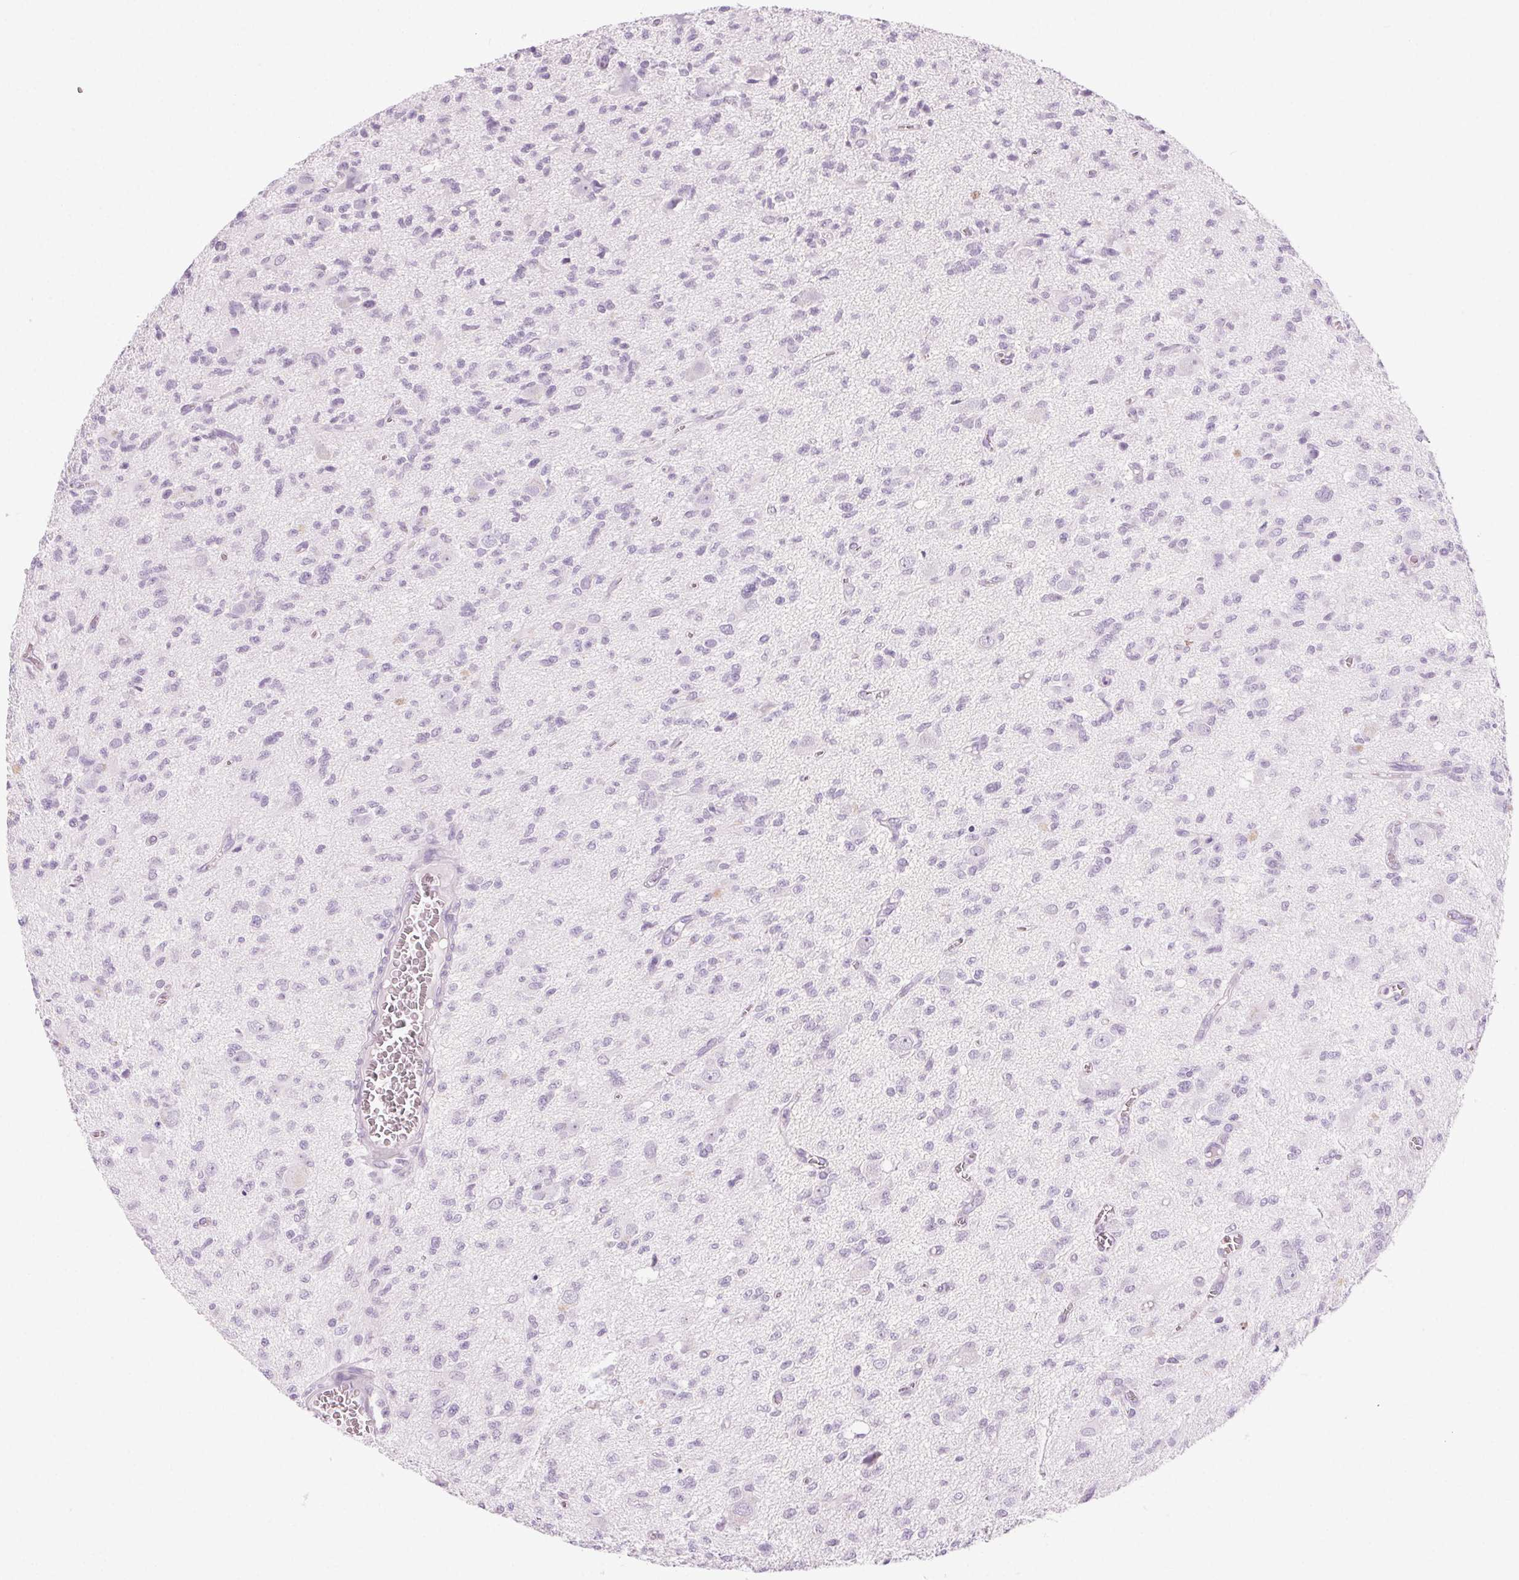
{"staining": {"intensity": "negative", "quantity": "none", "location": "none"}, "tissue": "glioma", "cell_type": "Tumor cells", "image_type": "cancer", "snomed": [{"axis": "morphology", "description": "Glioma, malignant, Low grade"}, {"axis": "topography", "description": "Brain"}], "caption": "Glioma stained for a protein using immunohistochemistry exhibits no staining tumor cells.", "gene": "LRP2", "patient": {"sex": "male", "age": 64}}